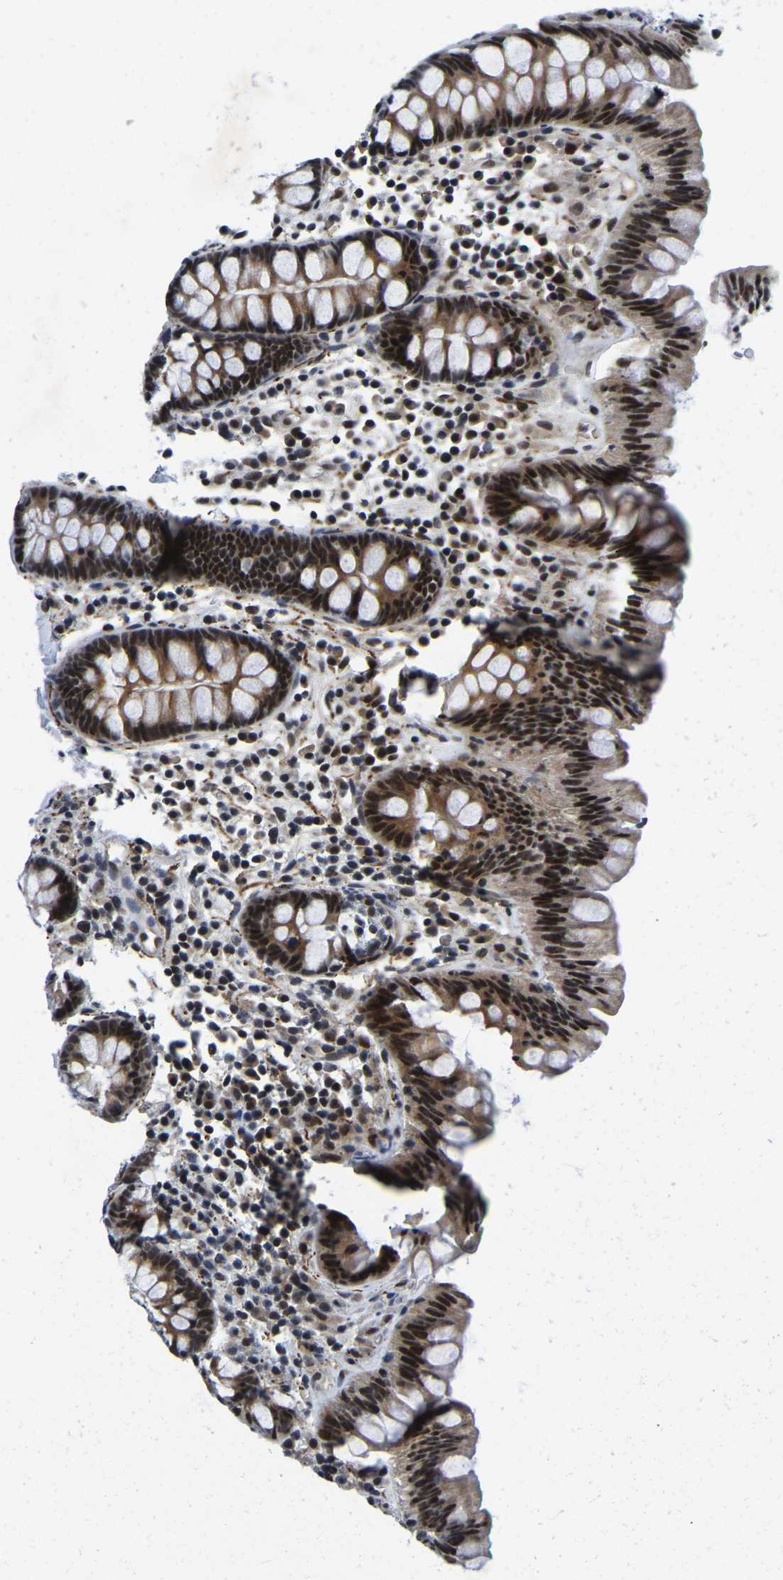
{"staining": {"intensity": "negative", "quantity": "none", "location": "none"}, "tissue": "colon", "cell_type": "Endothelial cells", "image_type": "normal", "snomed": [{"axis": "morphology", "description": "Normal tissue, NOS"}, {"axis": "topography", "description": "Colon"}], "caption": "Immunohistochemical staining of benign colon shows no significant expression in endothelial cells. Nuclei are stained in blue.", "gene": "POLDIP3", "patient": {"sex": "female", "age": 80}}